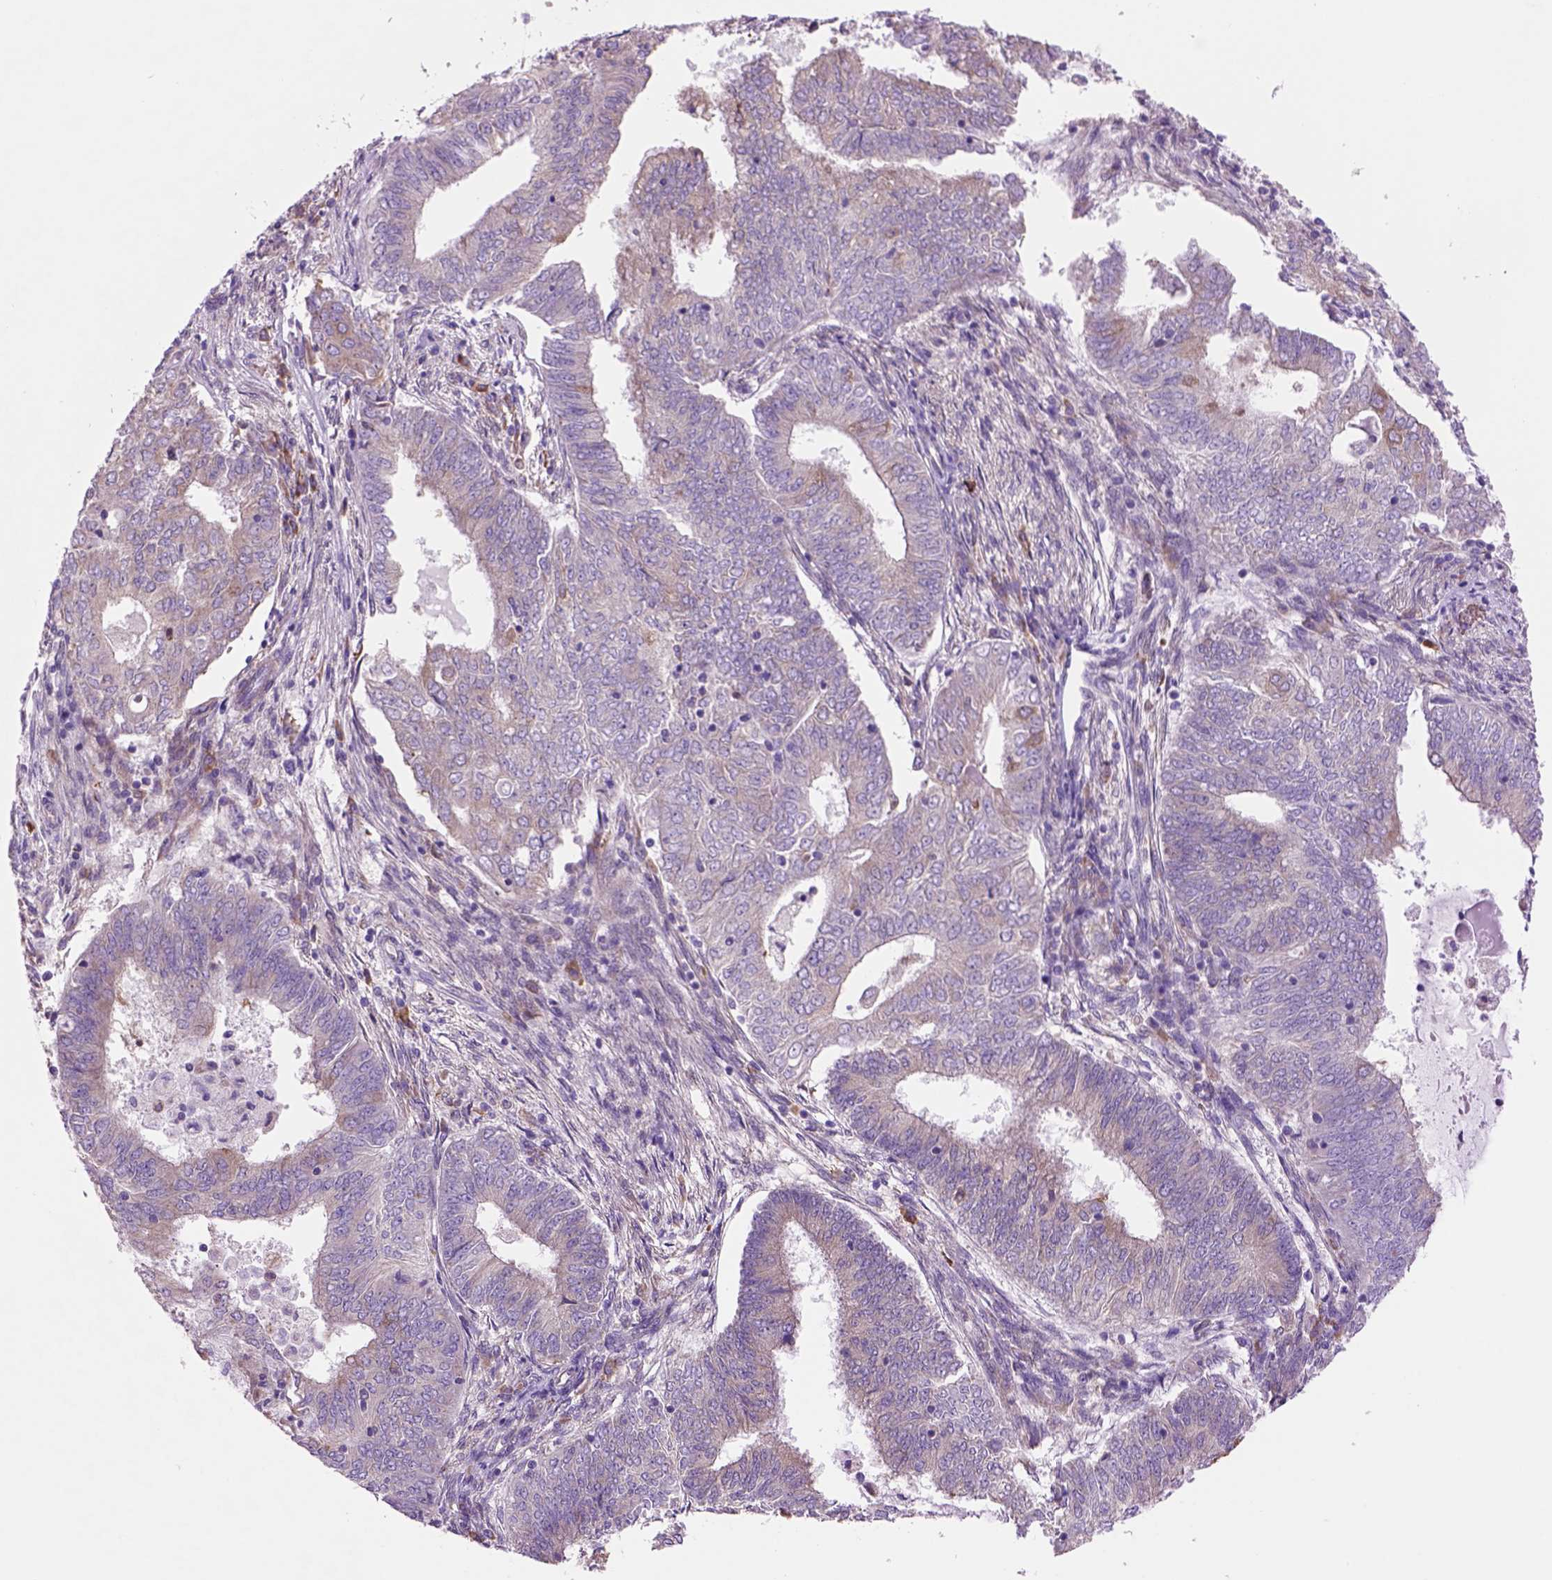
{"staining": {"intensity": "weak", "quantity": "25%-75%", "location": "cytoplasmic/membranous"}, "tissue": "endometrial cancer", "cell_type": "Tumor cells", "image_type": "cancer", "snomed": [{"axis": "morphology", "description": "Adenocarcinoma, NOS"}, {"axis": "topography", "description": "Endometrium"}], "caption": "The image exhibits a brown stain indicating the presence of a protein in the cytoplasmic/membranous of tumor cells in endometrial cancer. The staining was performed using DAB (3,3'-diaminobenzidine), with brown indicating positive protein expression. Nuclei are stained blue with hematoxylin.", "gene": "PIAS3", "patient": {"sex": "female", "age": 62}}